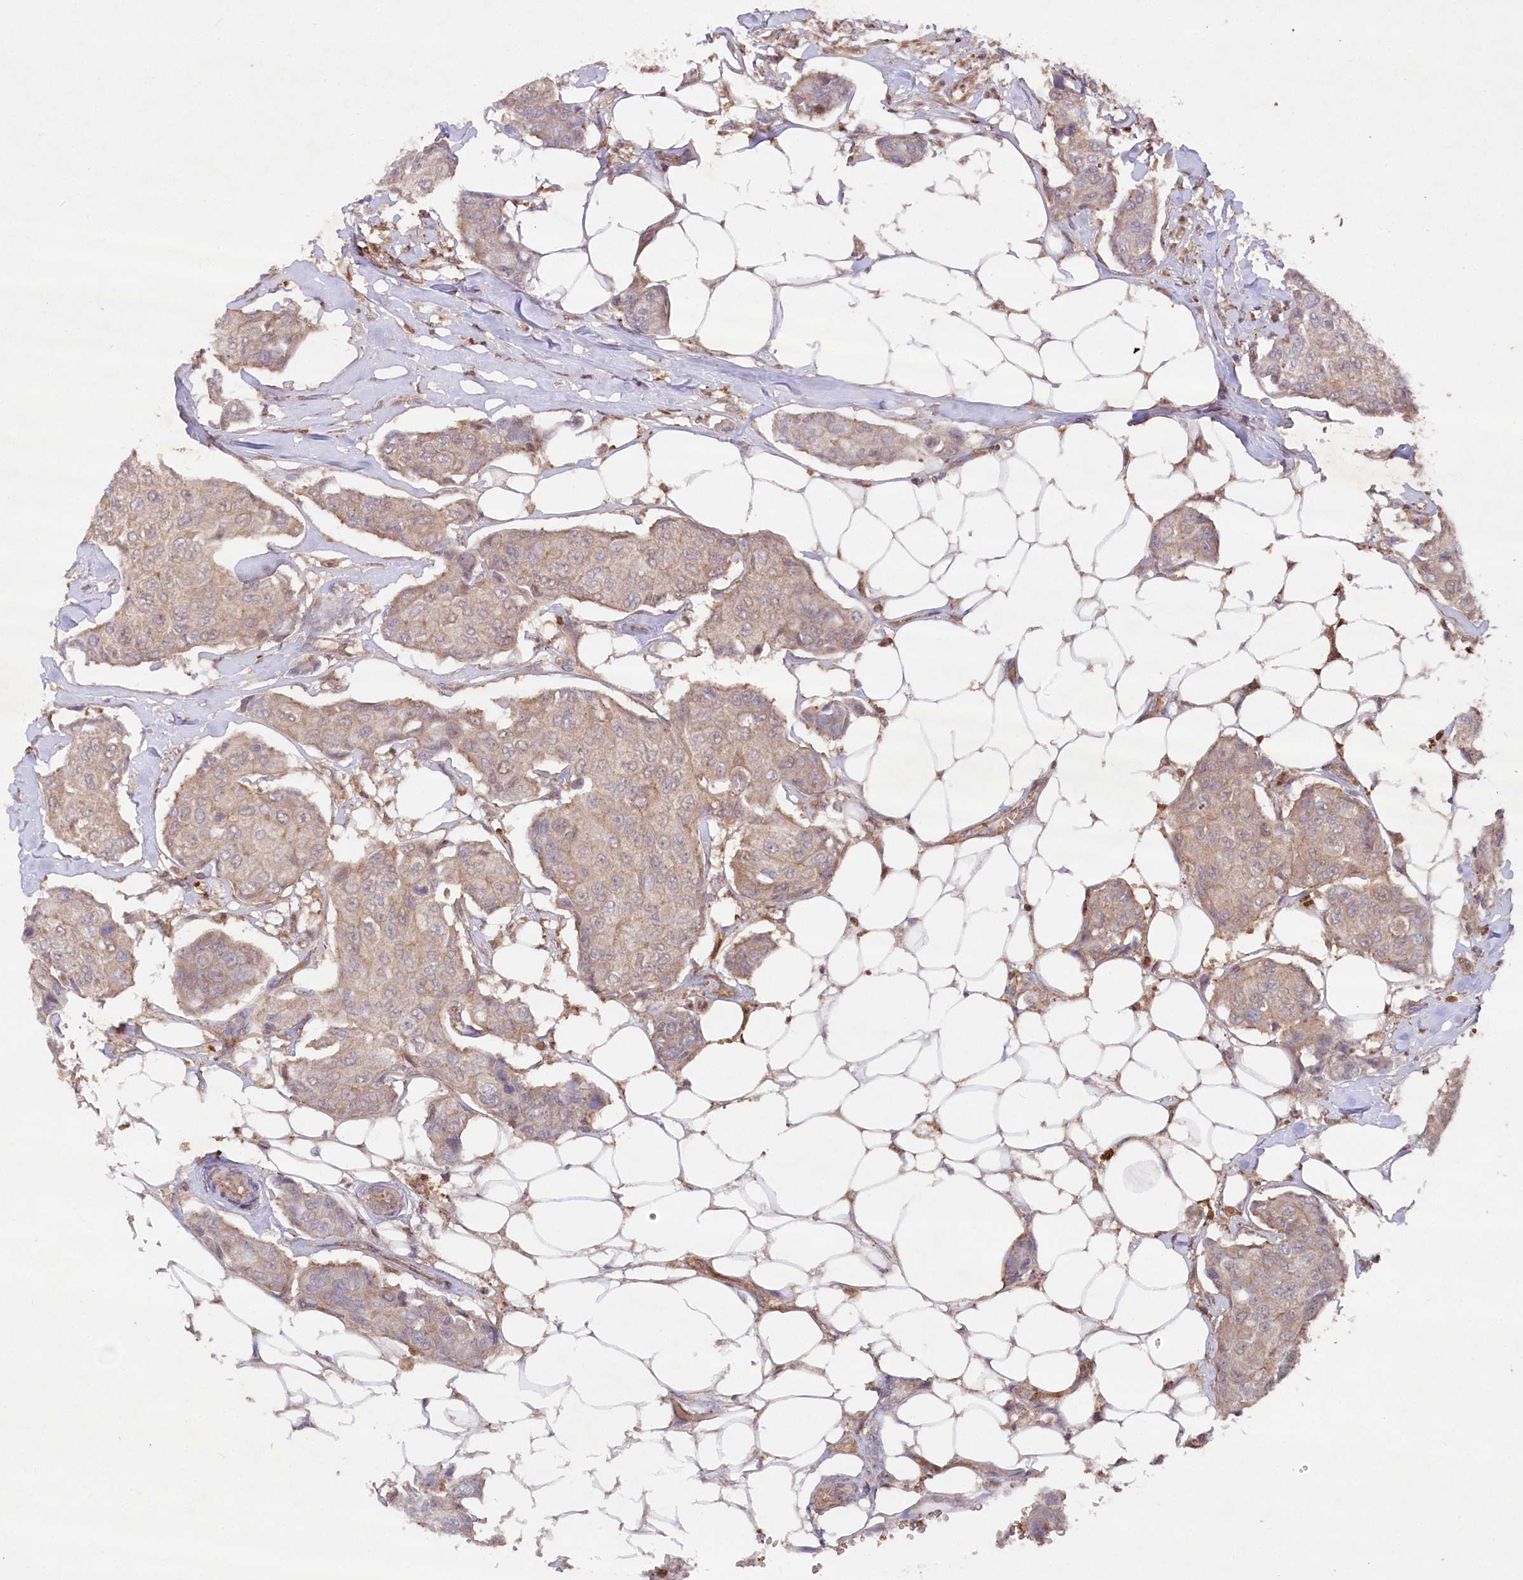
{"staining": {"intensity": "moderate", "quantity": ">75%", "location": "cytoplasmic/membranous,nuclear"}, "tissue": "breast cancer", "cell_type": "Tumor cells", "image_type": "cancer", "snomed": [{"axis": "morphology", "description": "Duct carcinoma"}, {"axis": "topography", "description": "Breast"}], "caption": "Protein expression analysis of human breast infiltrating ductal carcinoma reveals moderate cytoplasmic/membranous and nuclear expression in approximately >75% of tumor cells. (DAB (3,3'-diaminobenzidine) IHC with brightfield microscopy, high magnification).", "gene": "LSG1", "patient": {"sex": "female", "age": 80}}